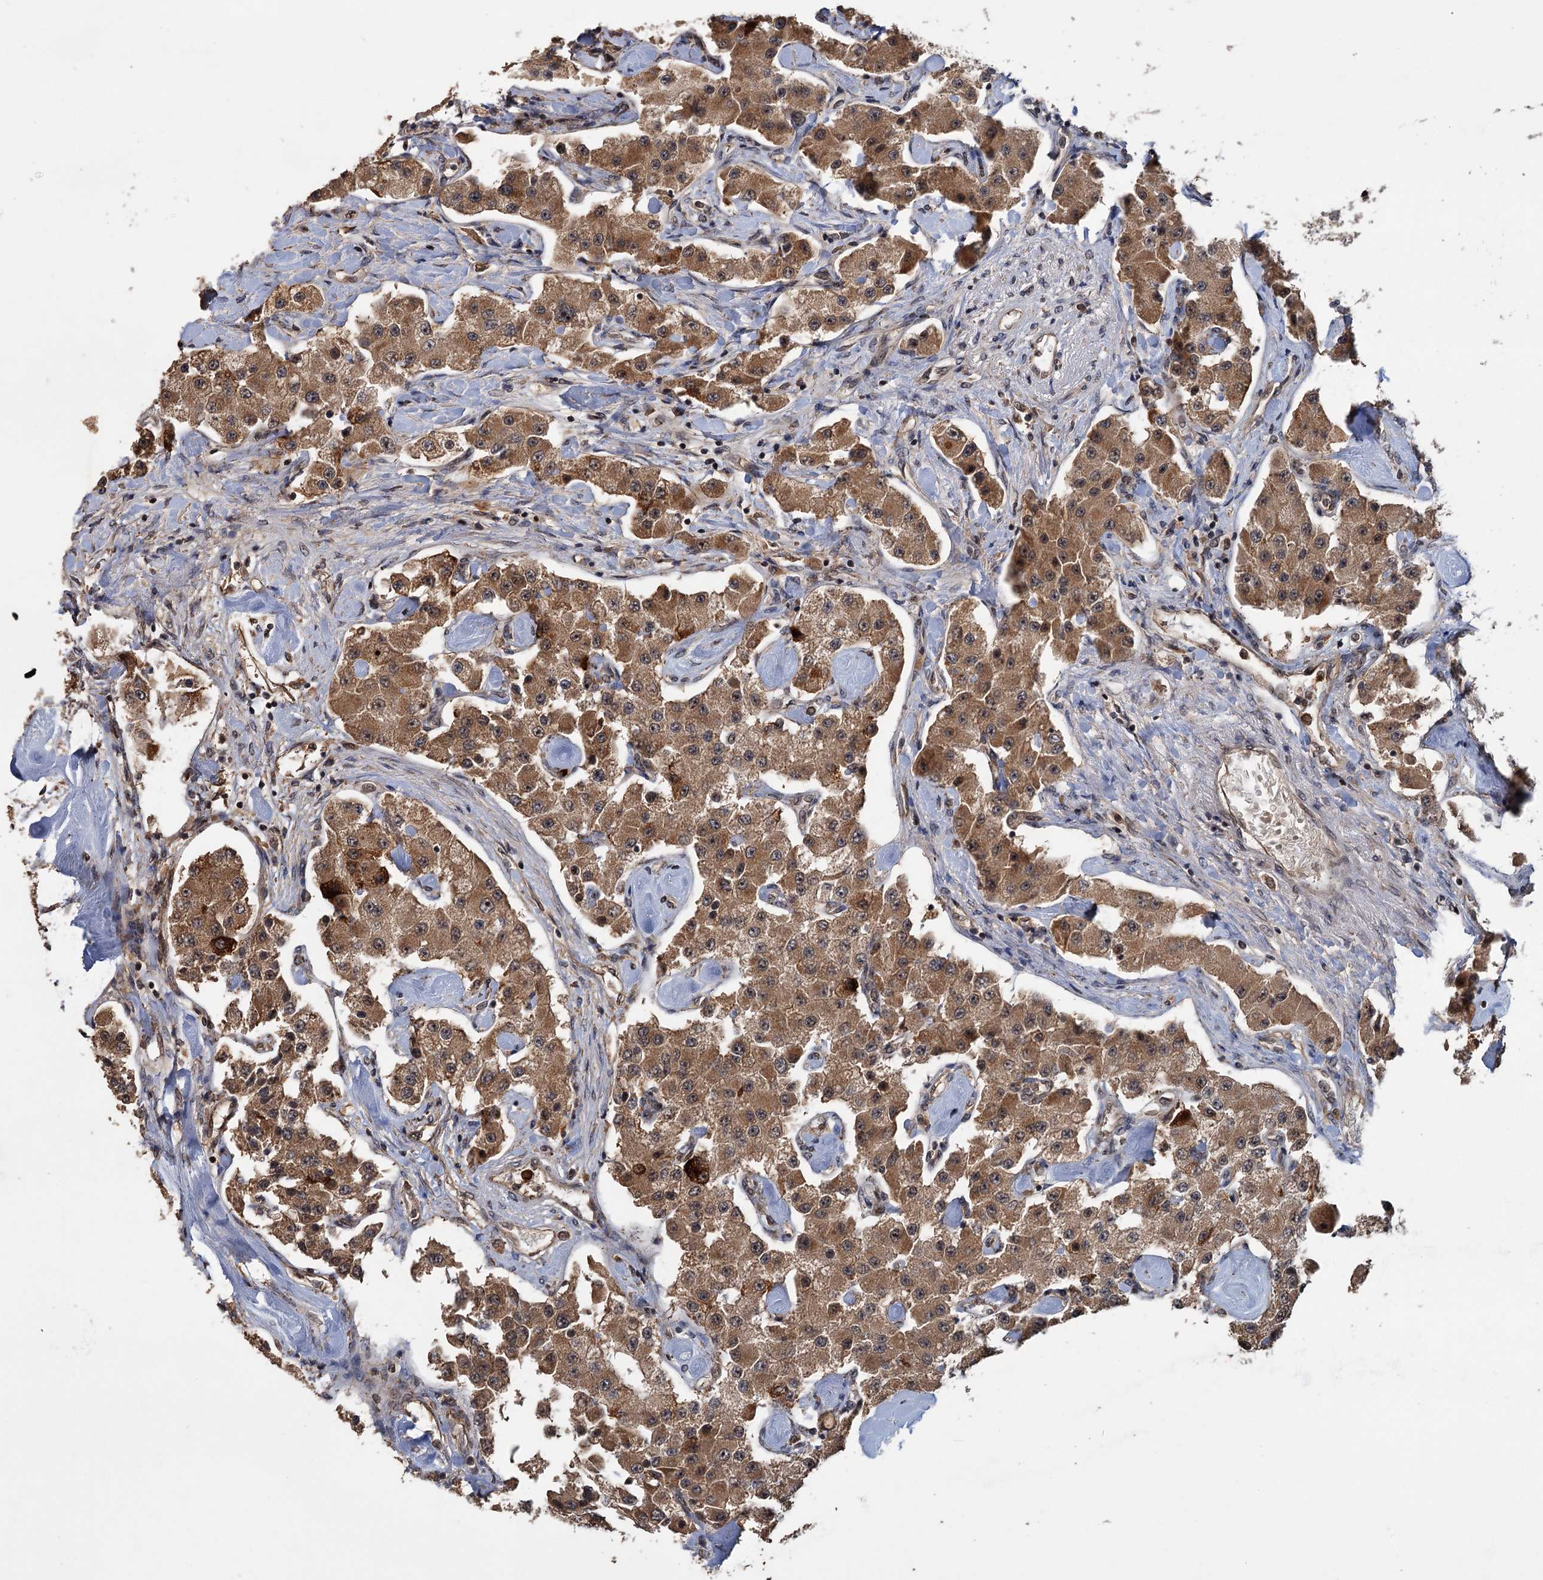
{"staining": {"intensity": "moderate", "quantity": ">75%", "location": "cytoplasmic/membranous"}, "tissue": "carcinoid", "cell_type": "Tumor cells", "image_type": "cancer", "snomed": [{"axis": "morphology", "description": "Carcinoid, malignant, NOS"}, {"axis": "topography", "description": "Pancreas"}], "caption": "Carcinoid (malignant) stained for a protein reveals moderate cytoplasmic/membranous positivity in tumor cells. The staining is performed using DAB (3,3'-diaminobenzidine) brown chromogen to label protein expression. The nuclei are counter-stained blue using hematoxylin.", "gene": "KANSL2", "patient": {"sex": "male", "age": 41}}